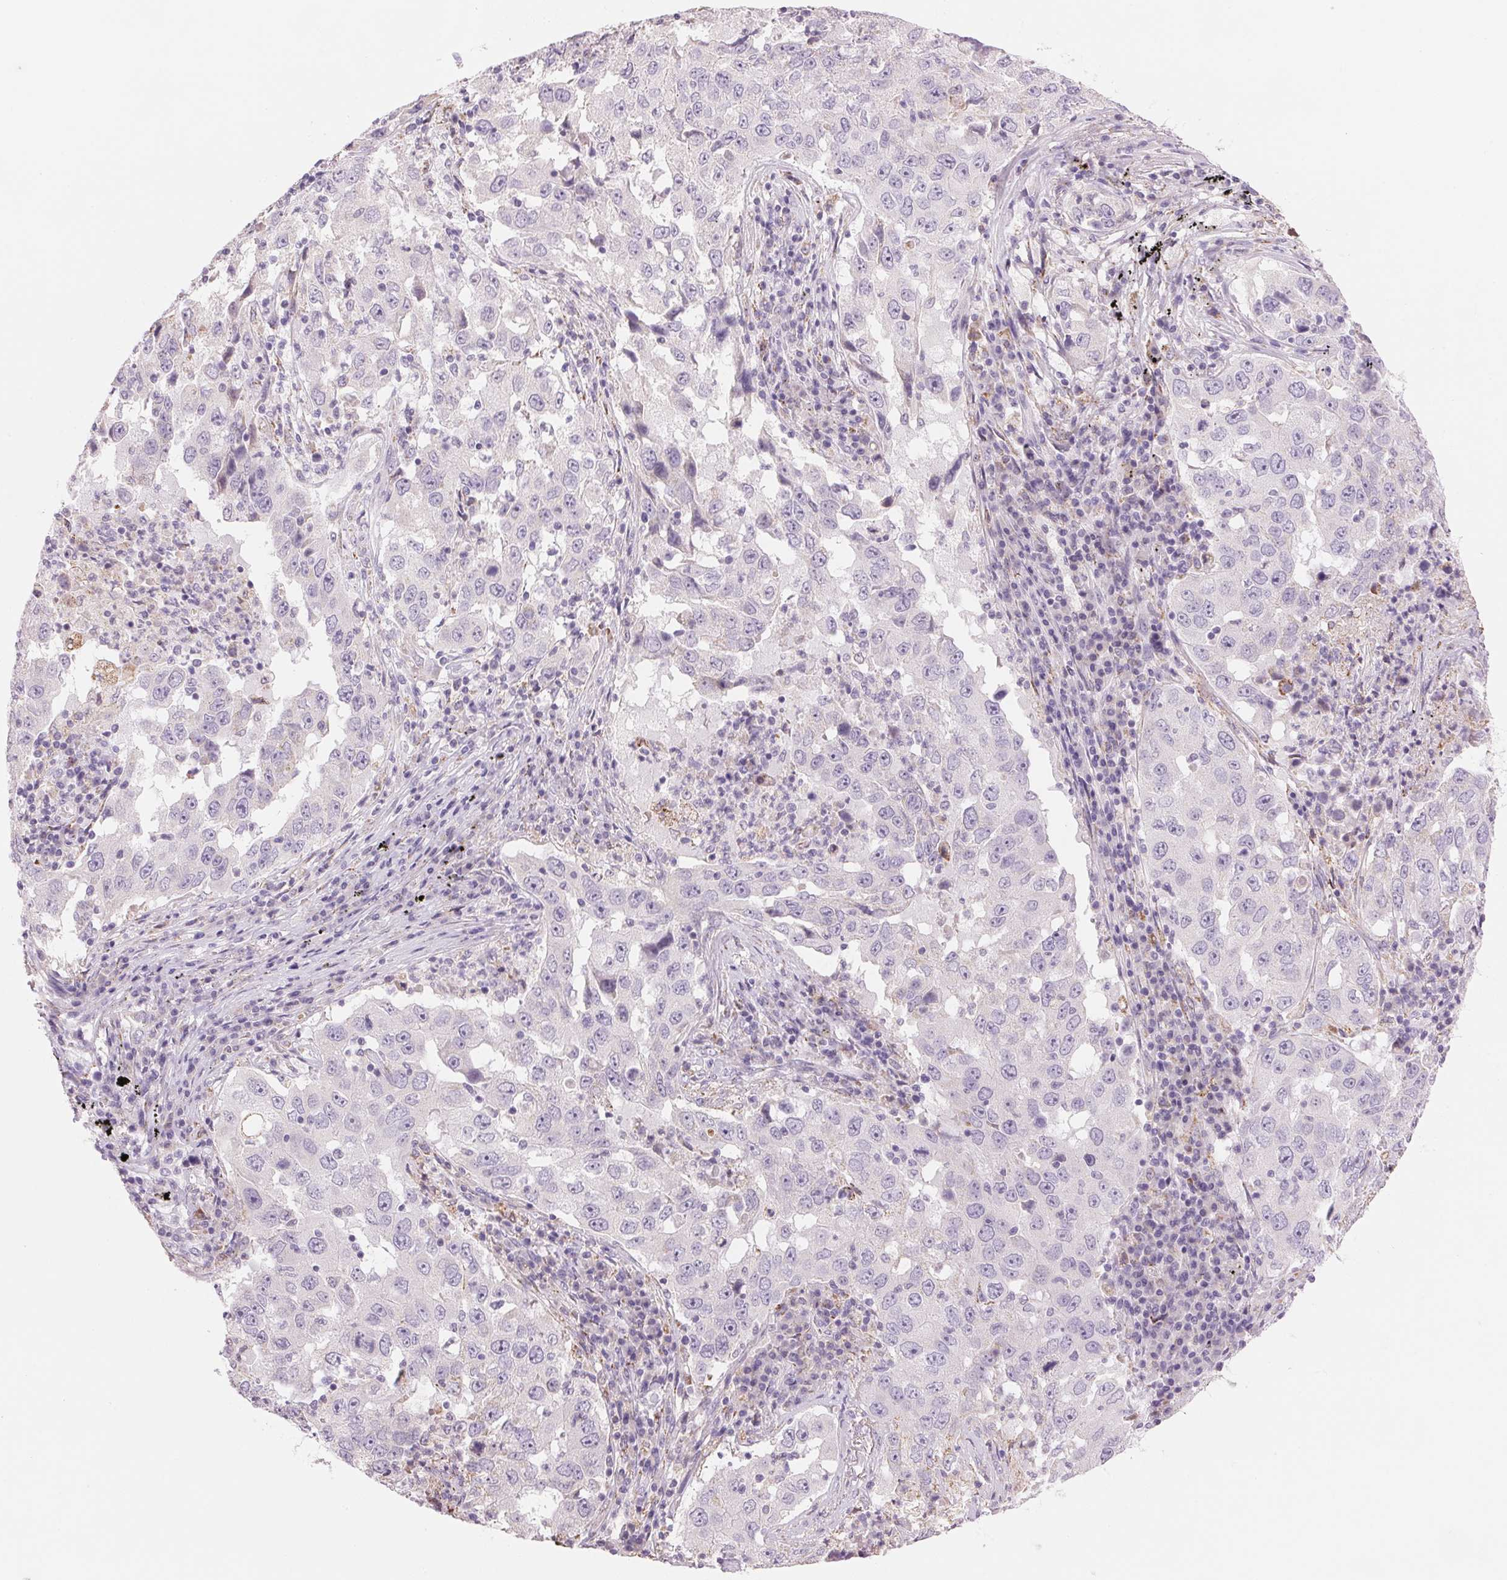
{"staining": {"intensity": "negative", "quantity": "none", "location": "none"}, "tissue": "lung cancer", "cell_type": "Tumor cells", "image_type": "cancer", "snomed": [{"axis": "morphology", "description": "Adenocarcinoma, NOS"}, {"axis": "topography", "description": "Lung"}], "caption": "There is no significant staining in tumor cells of lung adenocarcinoma.", "gene": "CYP11B1", "patient": {"sex": "male", "age": 73}}